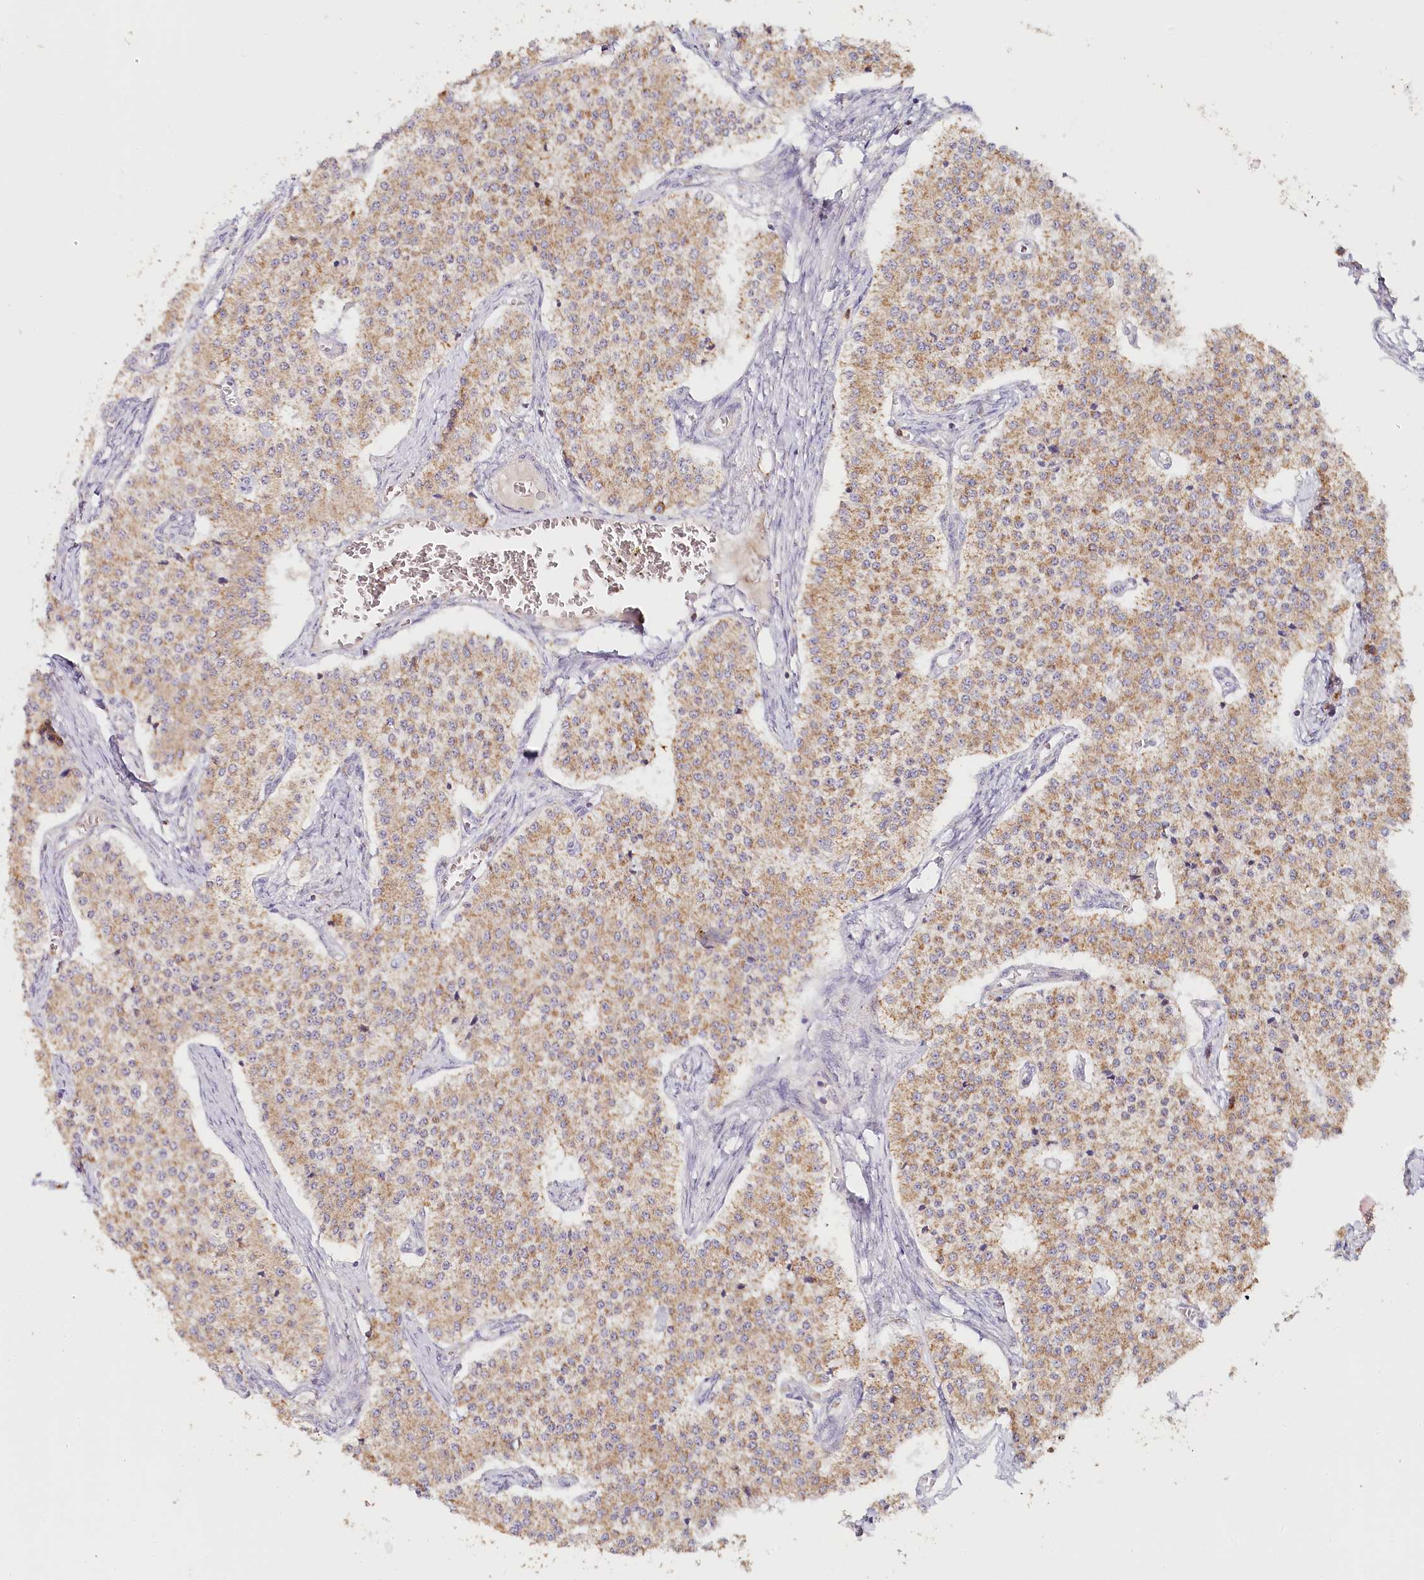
{"staining": {"intensity": "moderate", "quantity": "25%-75%", "location": "cytoplasmic/membranous"}, "tissue": "carcinoid", "cell_type": "Tumor cells", "image_type": "cancer", "snomed": [{"axis": "morphology", "description": "Carcinoid, malignant, NOS"}, {"axis": "topography", "description": "Colon"}], "caption": "A brown stain shows moderate cytoplasmic/membranous expression of a protein in carcinoid (malignant) tumor cells.", "gene": "MMP25", "patient": {"sex": "female", "age": 52}}